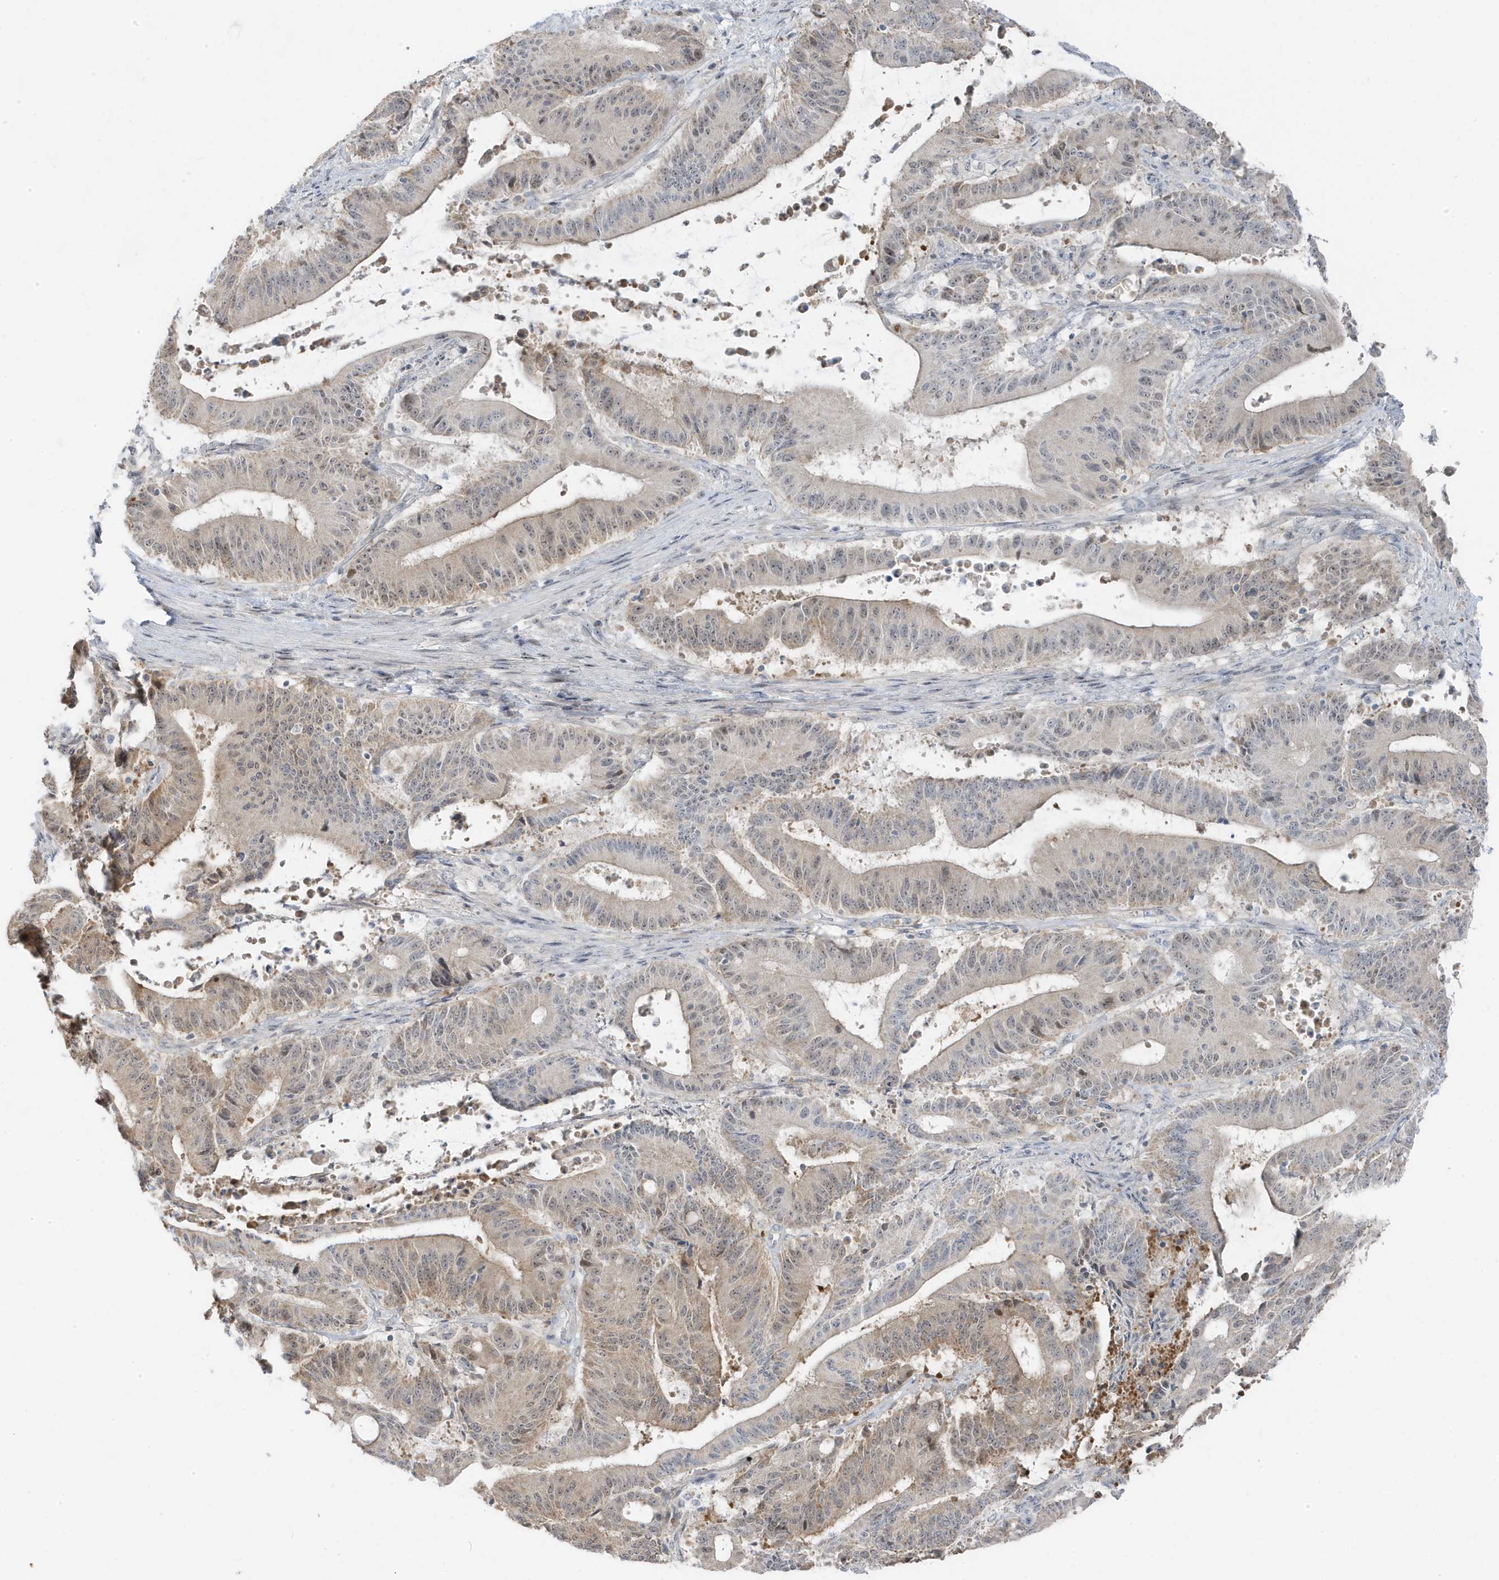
{"staining": {"intensity": "weak", "quantity": "25%-75%", "location": "cytoplasmic/membranous"}, "tissue": "liver cancer", "cell_type": "Tumor cells", "image_type": "cancer", "snomed": [{"axis": "morphology", "description": "Normal tissue, NOS"}, {"axis": "morphology", "description": "Cholangiocarcinoma"}, {"axis": "topography", "description": "Liver"}, {"axis": "topography", "description": "Peripheral nerve tissue"}], "caption": "Tumor cells reveal weak cytoplasmic/membranous positivity in about 25%-75% of cells in liver cancer.", "gene": "TSEN15", "patient": {"sex": "female", "age": 73}}